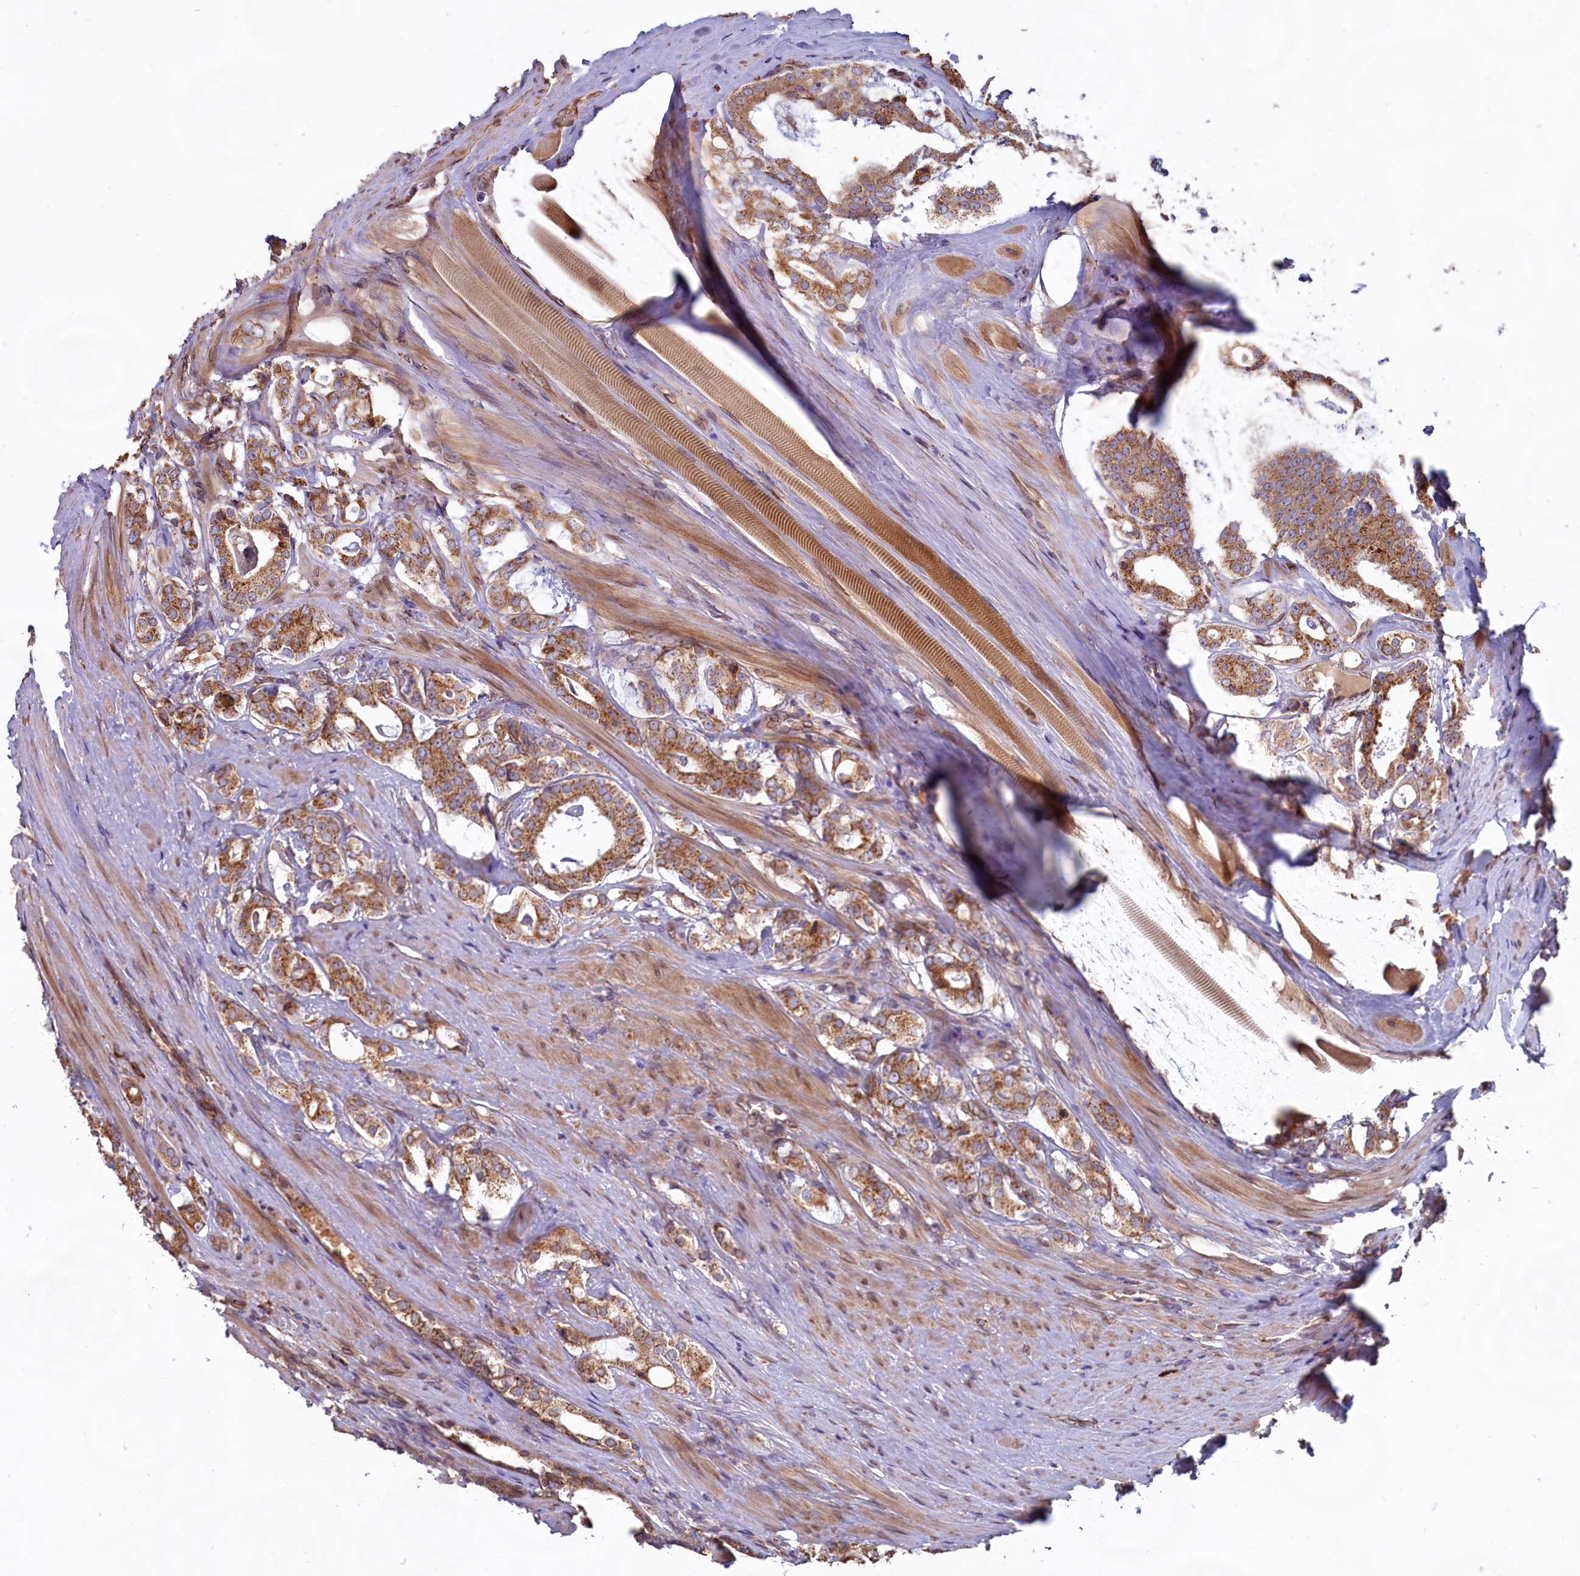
{"staining": {"intensity": "moderate", "quantity": ">75%", "location": "cytoplasmic/membranous"}, "tissue": "prostate cancer", "cell_type": "Tumor cells", "image_type": "cancer", "snomed": [{"axis": "morphology", "description": "Adenocarcinoma, High grade"}, {"axis": "topography", "description": "Prostate"}], "caption": "Immunohistochemical staining of prostate cancer shows moderate cytoplasmic/membranous protein staining in about >75% of tumor cells. The staining was performed using DAB (3,3'-diaminobenzidine) to visualize the protein expression in brown, while the nuclei were stained in blue with hematoxylin (Magnification: 20x).", "gene": "TBC1D19", "patient": {"sex": "male", "age": 63}}